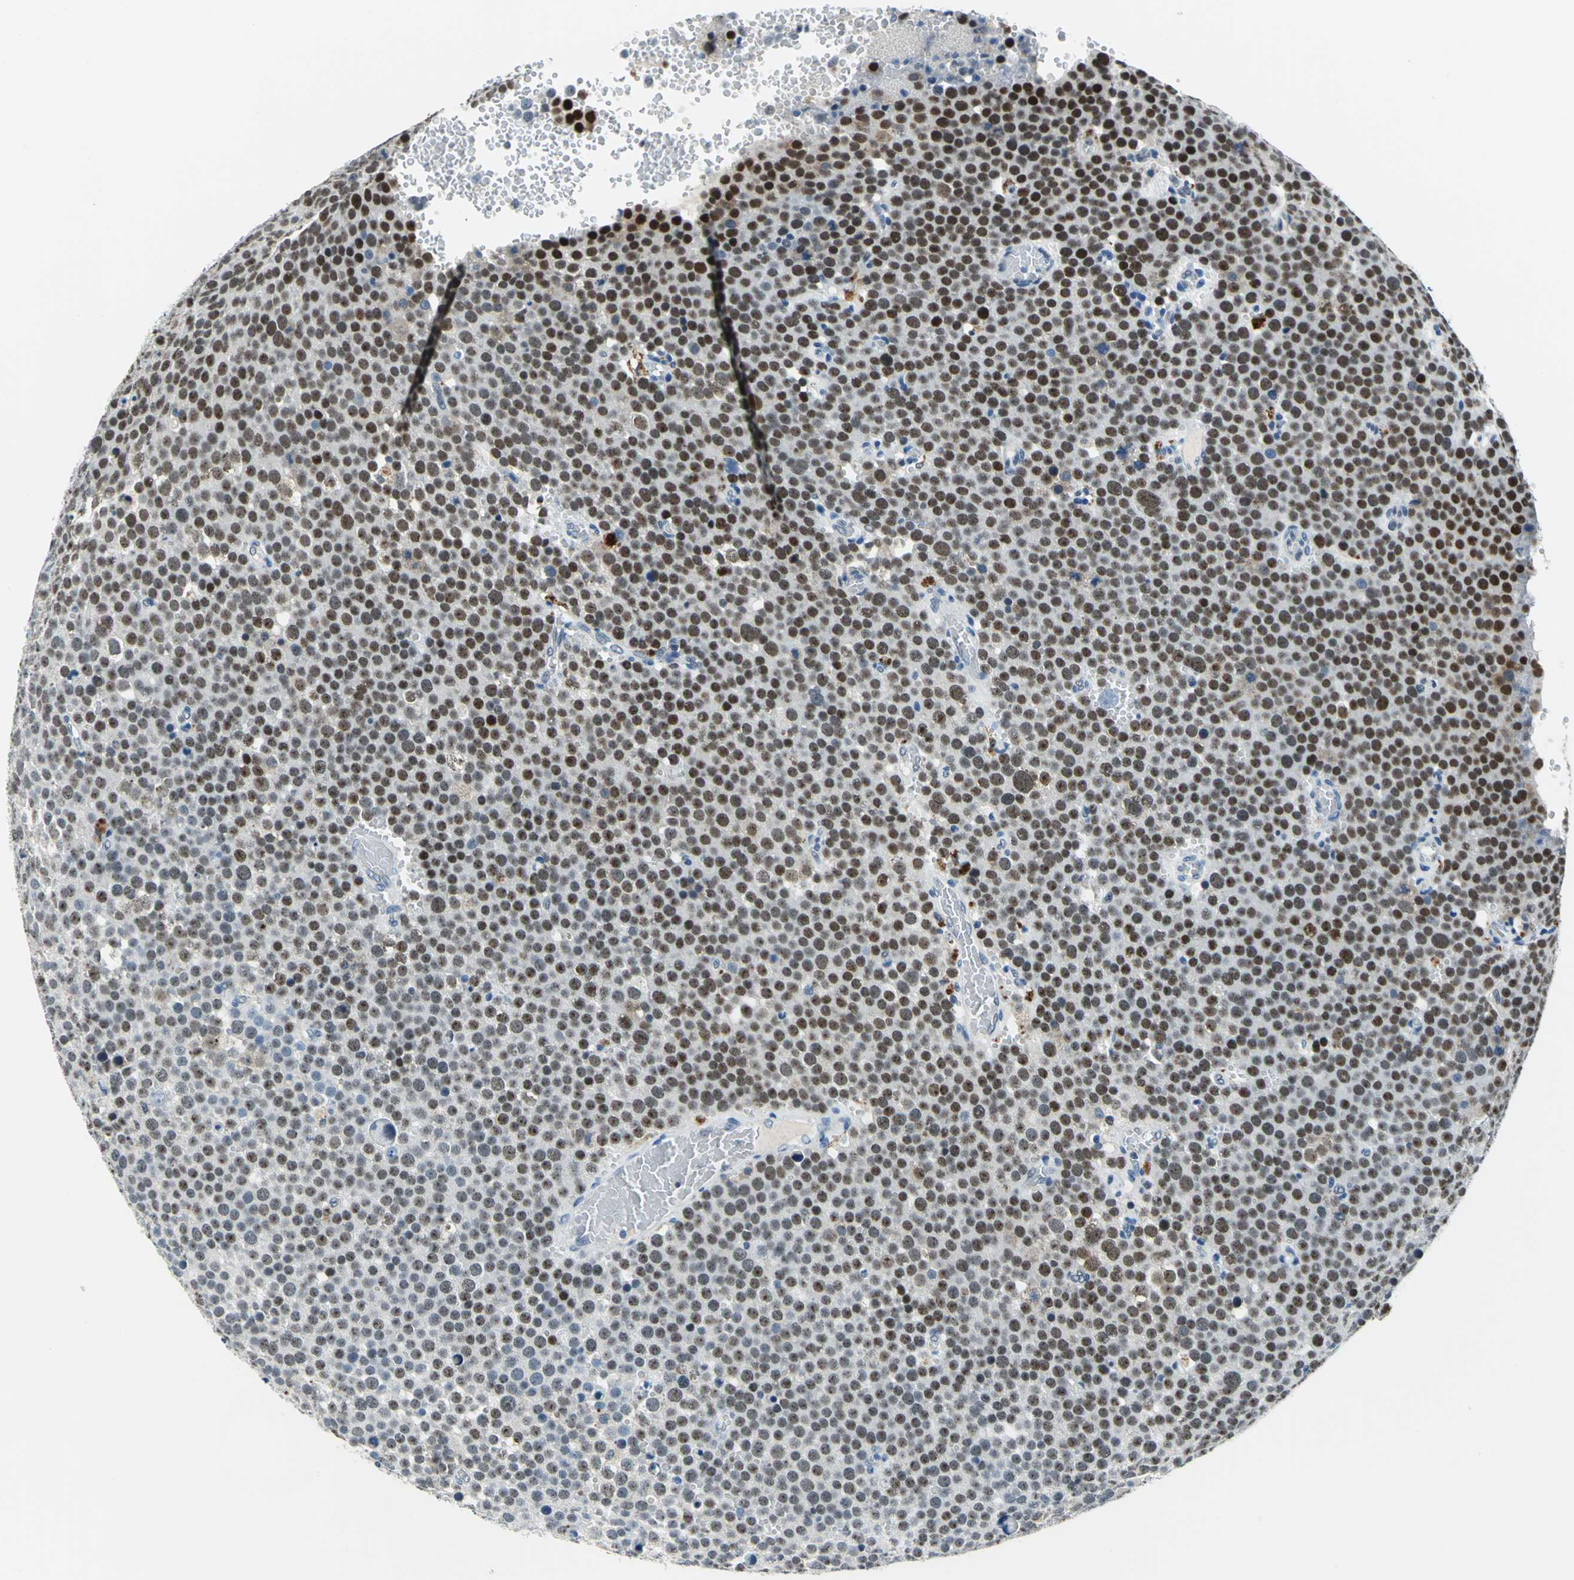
{"staining": {"intensity": "strong", "quantity": ">75%", "location": "nuclear"}, "tissue": "testis cancer", "cell_type": "Tumor cells", "image_type": "cancer", "snomed": [{"axis": "morphology", "description": "Seminoma, NOS"}, {"axis": "topography", "description": "Testis"}], "caption": "Seminoma (testis) stained with a protein marker reveals strong staining in tumor cells.", "gene": "RAD17", "patient": {"sex": "male", "age": 71}}